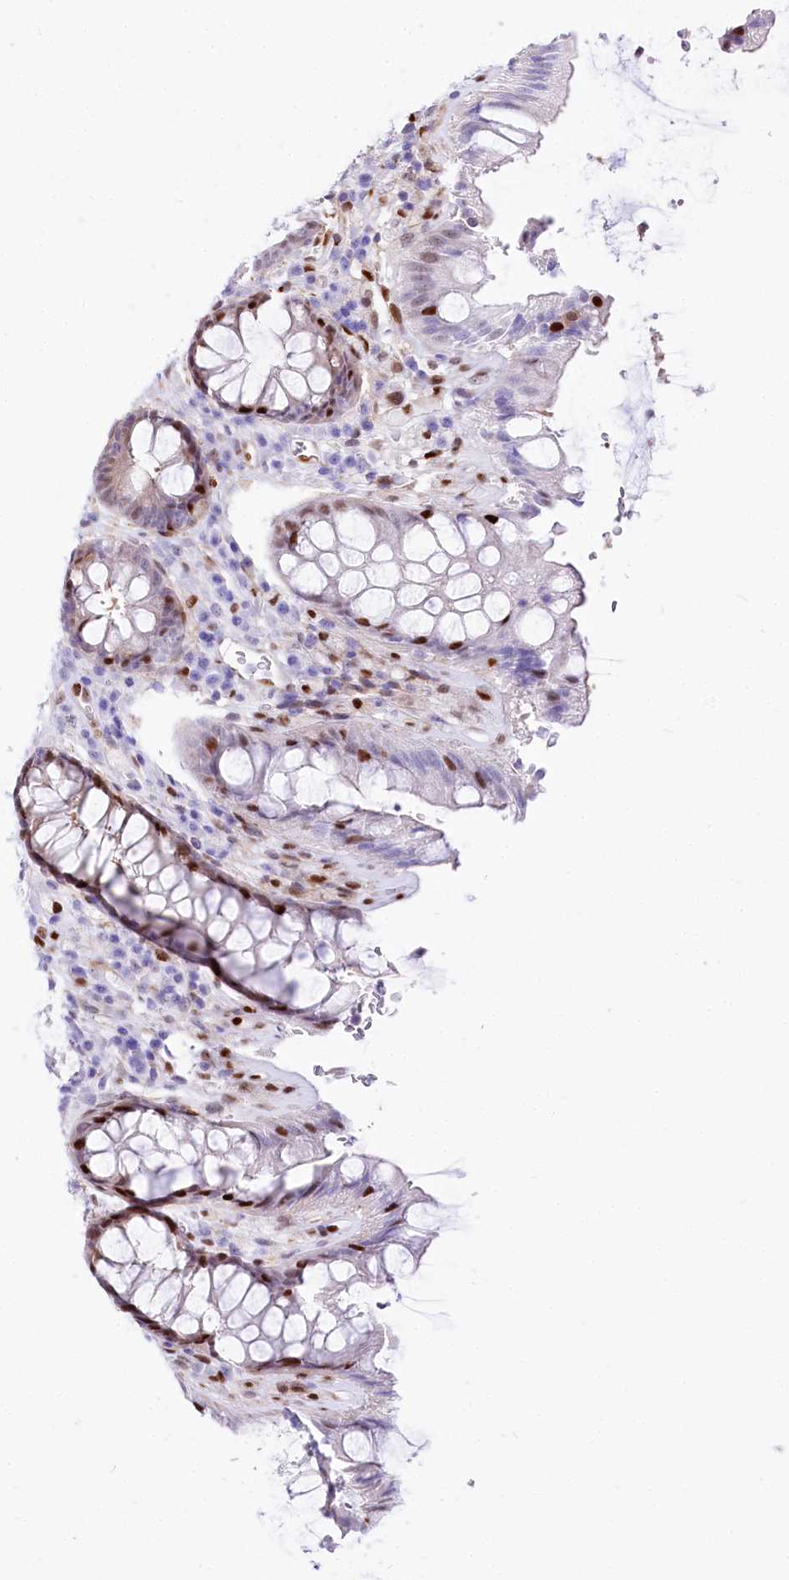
{"staining": {"intensity": "moderate", "quantity": "25%-75%", "location": "nuclear"}, "tissue": "rectum", "cell_type": "Glandular cells", "image_type": "normal", "snomed": [{"axis": "morphology", "description": "Normal tissue, NOS"}, {"axis": "topography", "description": "Rectum"}], "caption": "Protein positivity by IHC exhibits moderate nuclear staining in approximately 25%-75% of glandular cells in unremarkable rectum.", "gene": "PTMS", "patient": {"sex": "female", "age": 46}}